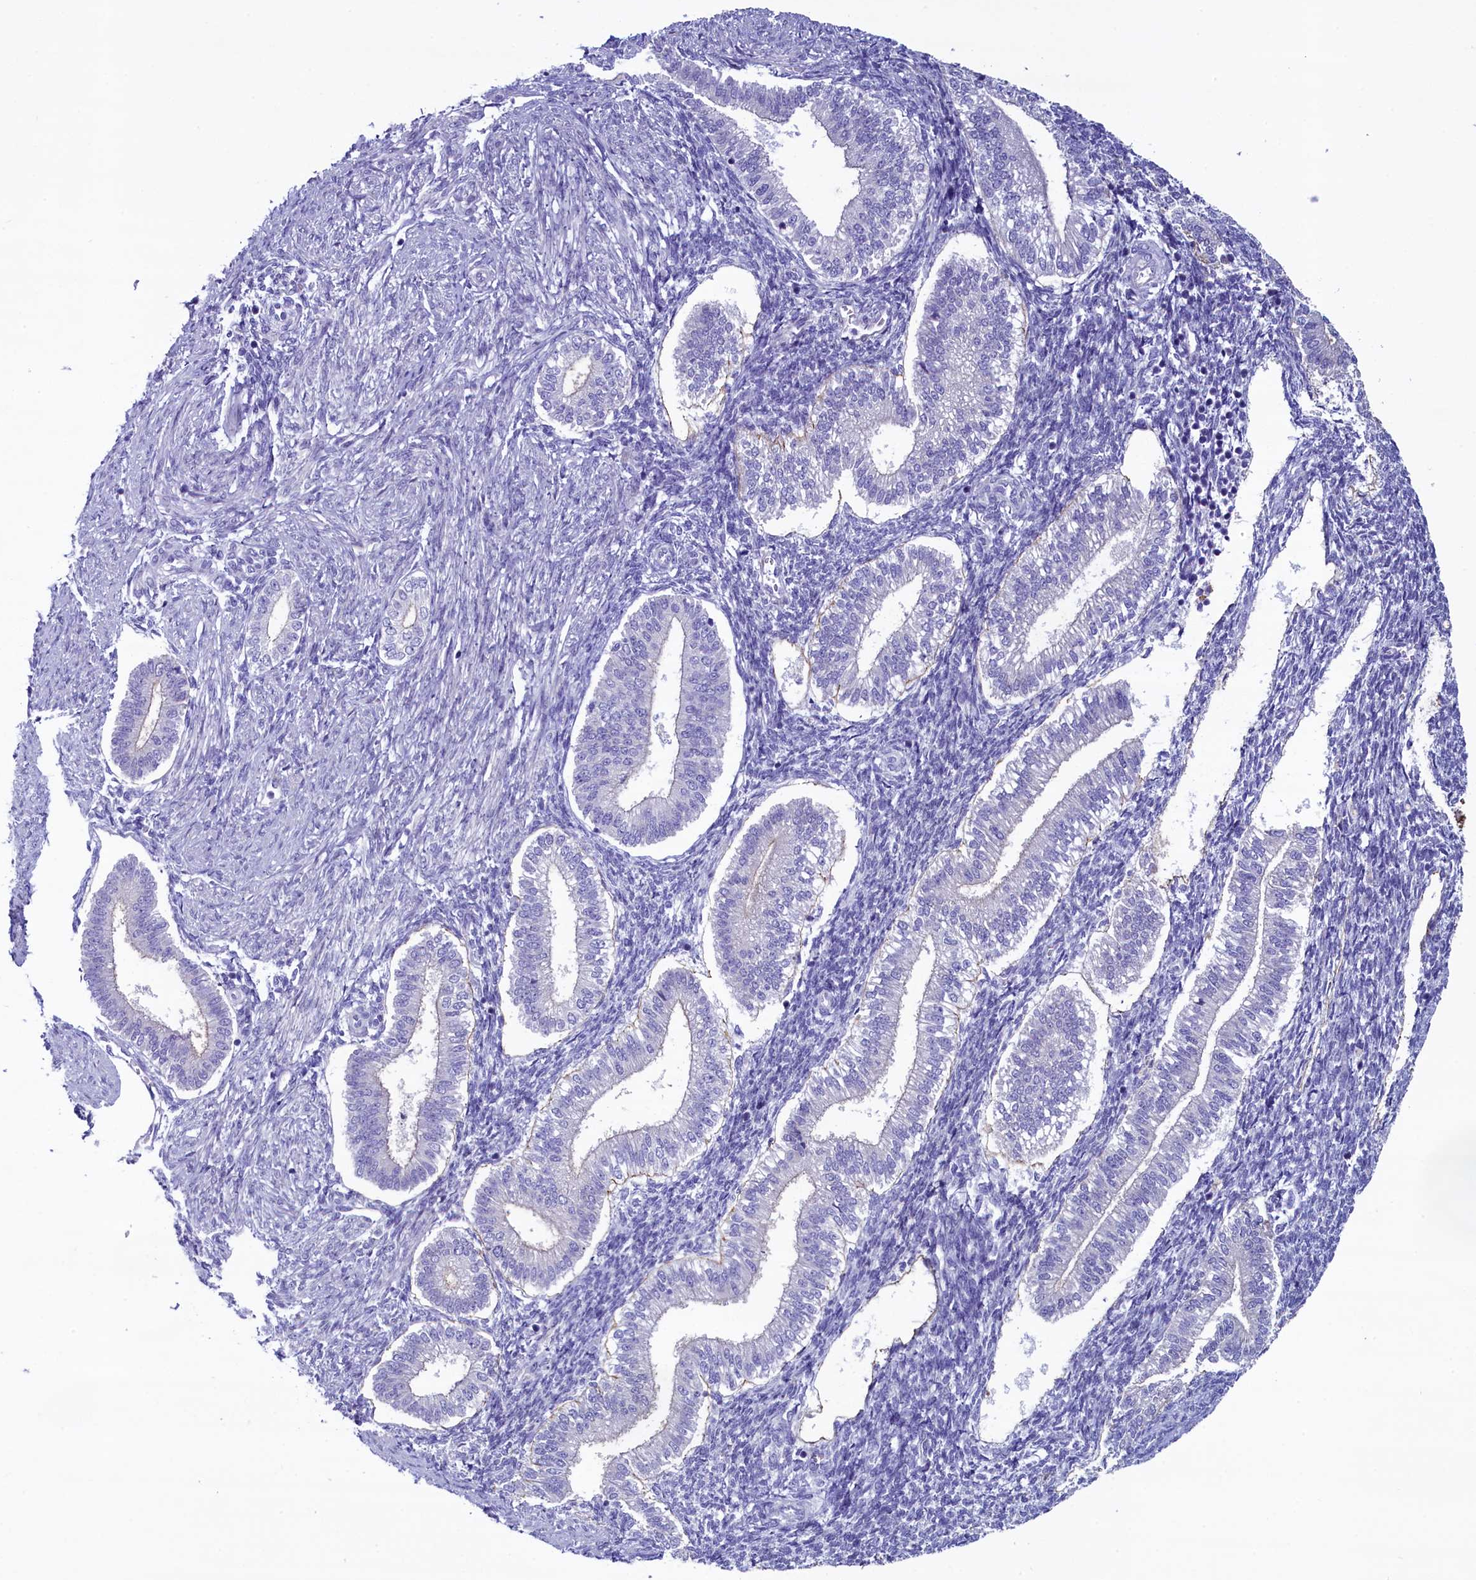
{"staining": {"intensity": "negative", "quantity": "none", "location": "none"}, "tissue": "endometrium", "cell_type": "Cells in endometrial stroma", "image_type": "normal", "snomed": [{"axis": "morphology", "description": "Normal tissue, NOS"}, {"axis": "topography", "description": "Endometrium"}], "caption": "Histopathology image shows no significant protein positivity in cells in endometrial stroma of benign endometrium.", "gene": "KRBOX5", "patient": {"sex": "female", "age": 24}}